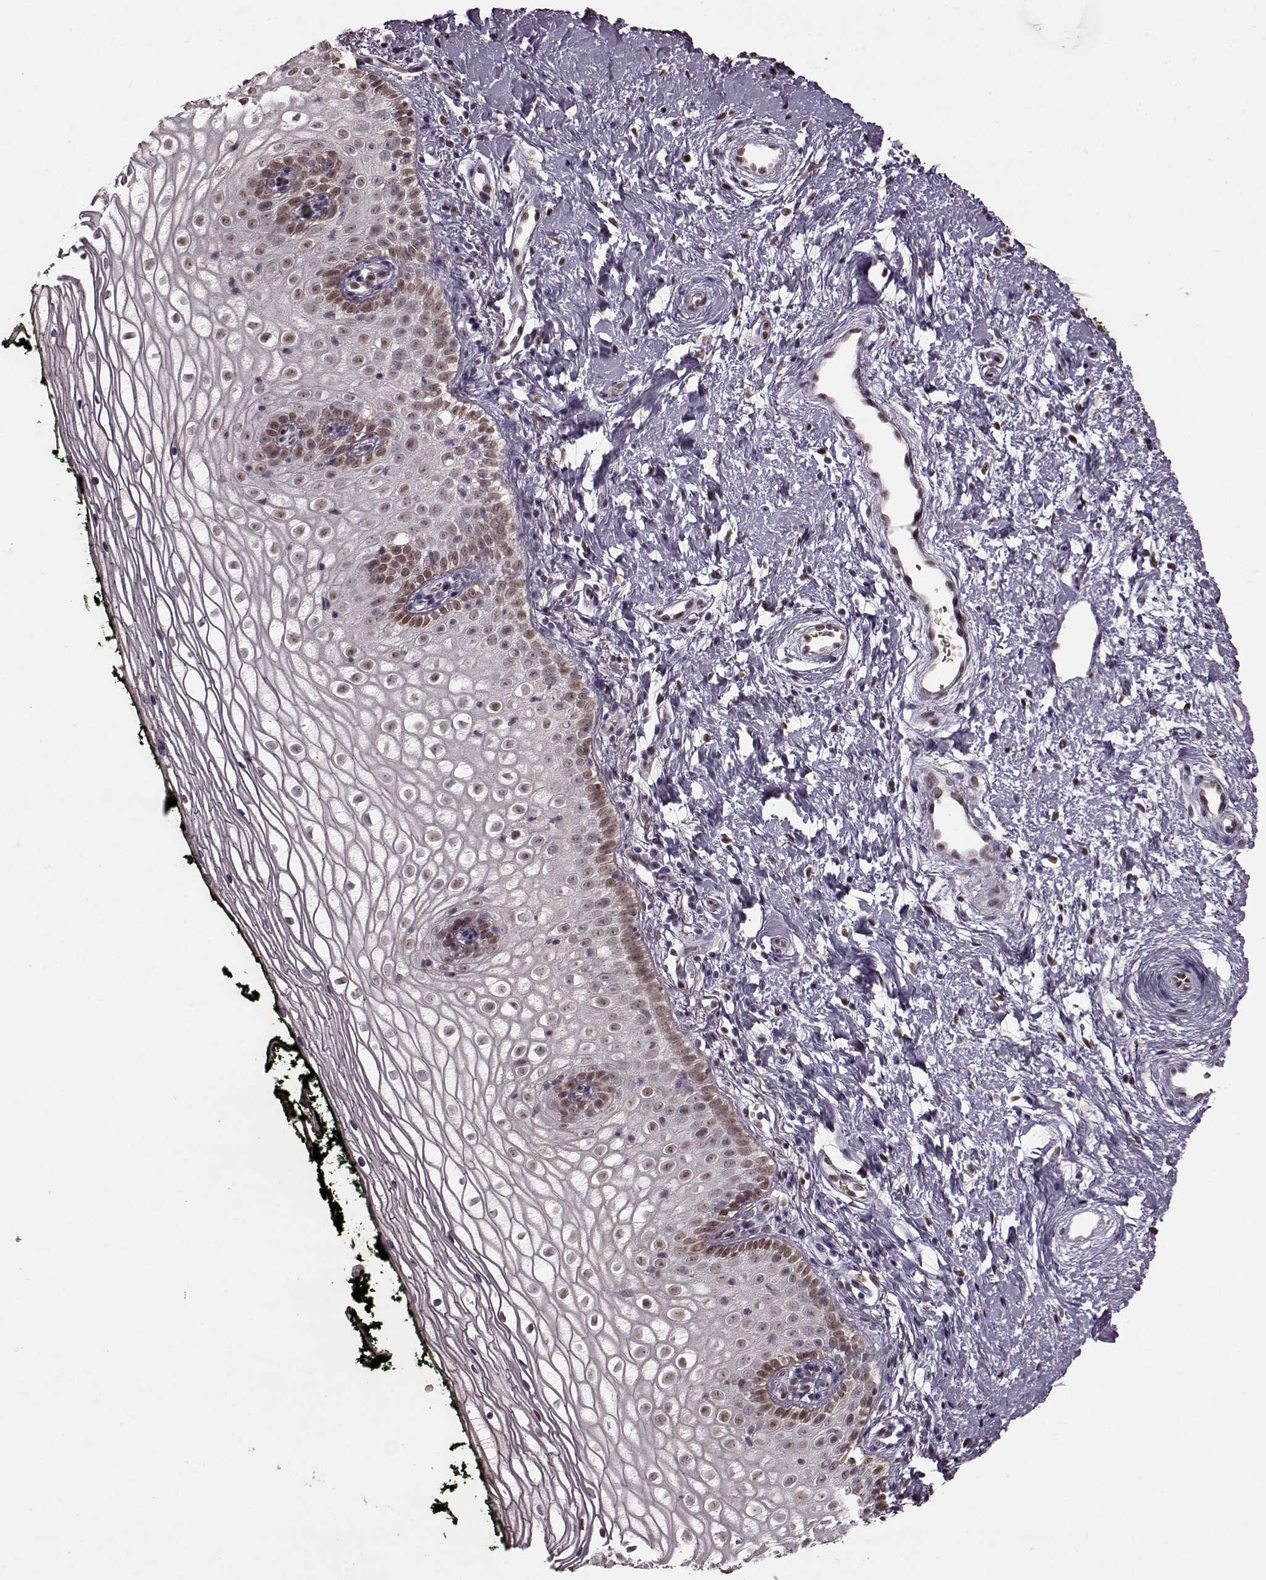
{"staining": {"intensity": "strong", "quantity": "<25%", "location": "nuclear"}, "tissue": "vagina", "cell_type": "Squamous epithelial cells", "image_type": "normal", "snomed": [{"axis": "morphology", "description": "Normal tissue, NOS"}, {"axis": "topography", "description": "Vagina"}], "caption": "Immunohistochemistry histopathology image of unremarkable human vagina stained for a protein (brown), which displays medium levels of strong nuclear expression in approximately <25% of squamous epithelial cells.", "gene": "FTO", "patient": {"sex": "female", "age": 47}}